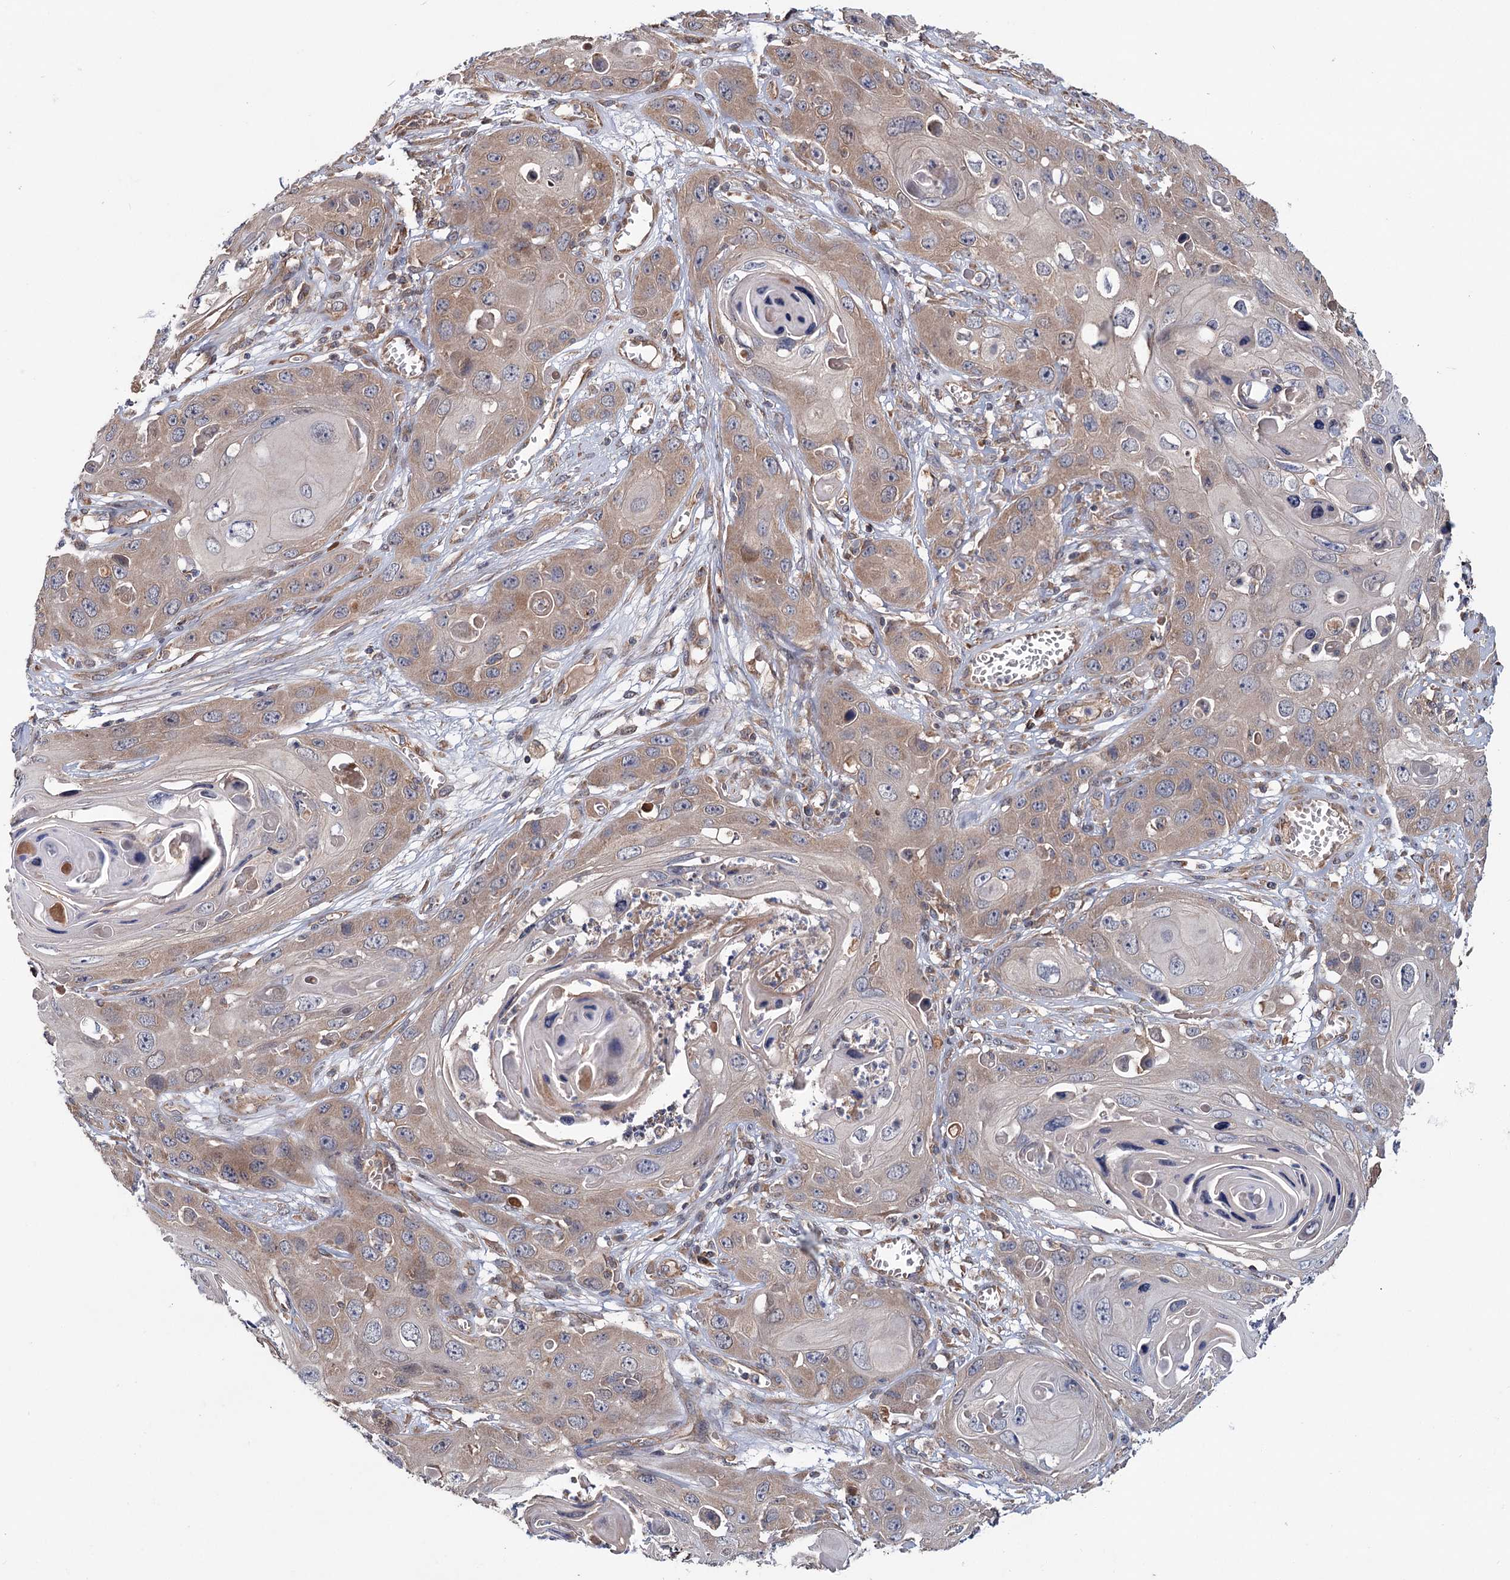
{"staining": {"intensity": "weak", "quantity": "25%-75%", "location": "cytoplasmic/membranous"}, "tissue": "skin cancer", "cell_type": "Tumor cells", "image_type": "cancer", "snomed": [{"axis": "morphology", "description": "Squamous cell carcinoma, NOS"}, {"axis": "topography", "description": "Skin"}], "caption": "Immunohistochemical staining of squamous cell carcinoma (skin) displays low levels of weak cytoplasmic/membranous staining in about 25%-75% of tumor cells. (IHC, brightfield microscopy, high magnification).", "gene": "MTRR", "patient": {"sex": "male", "age": 55}}